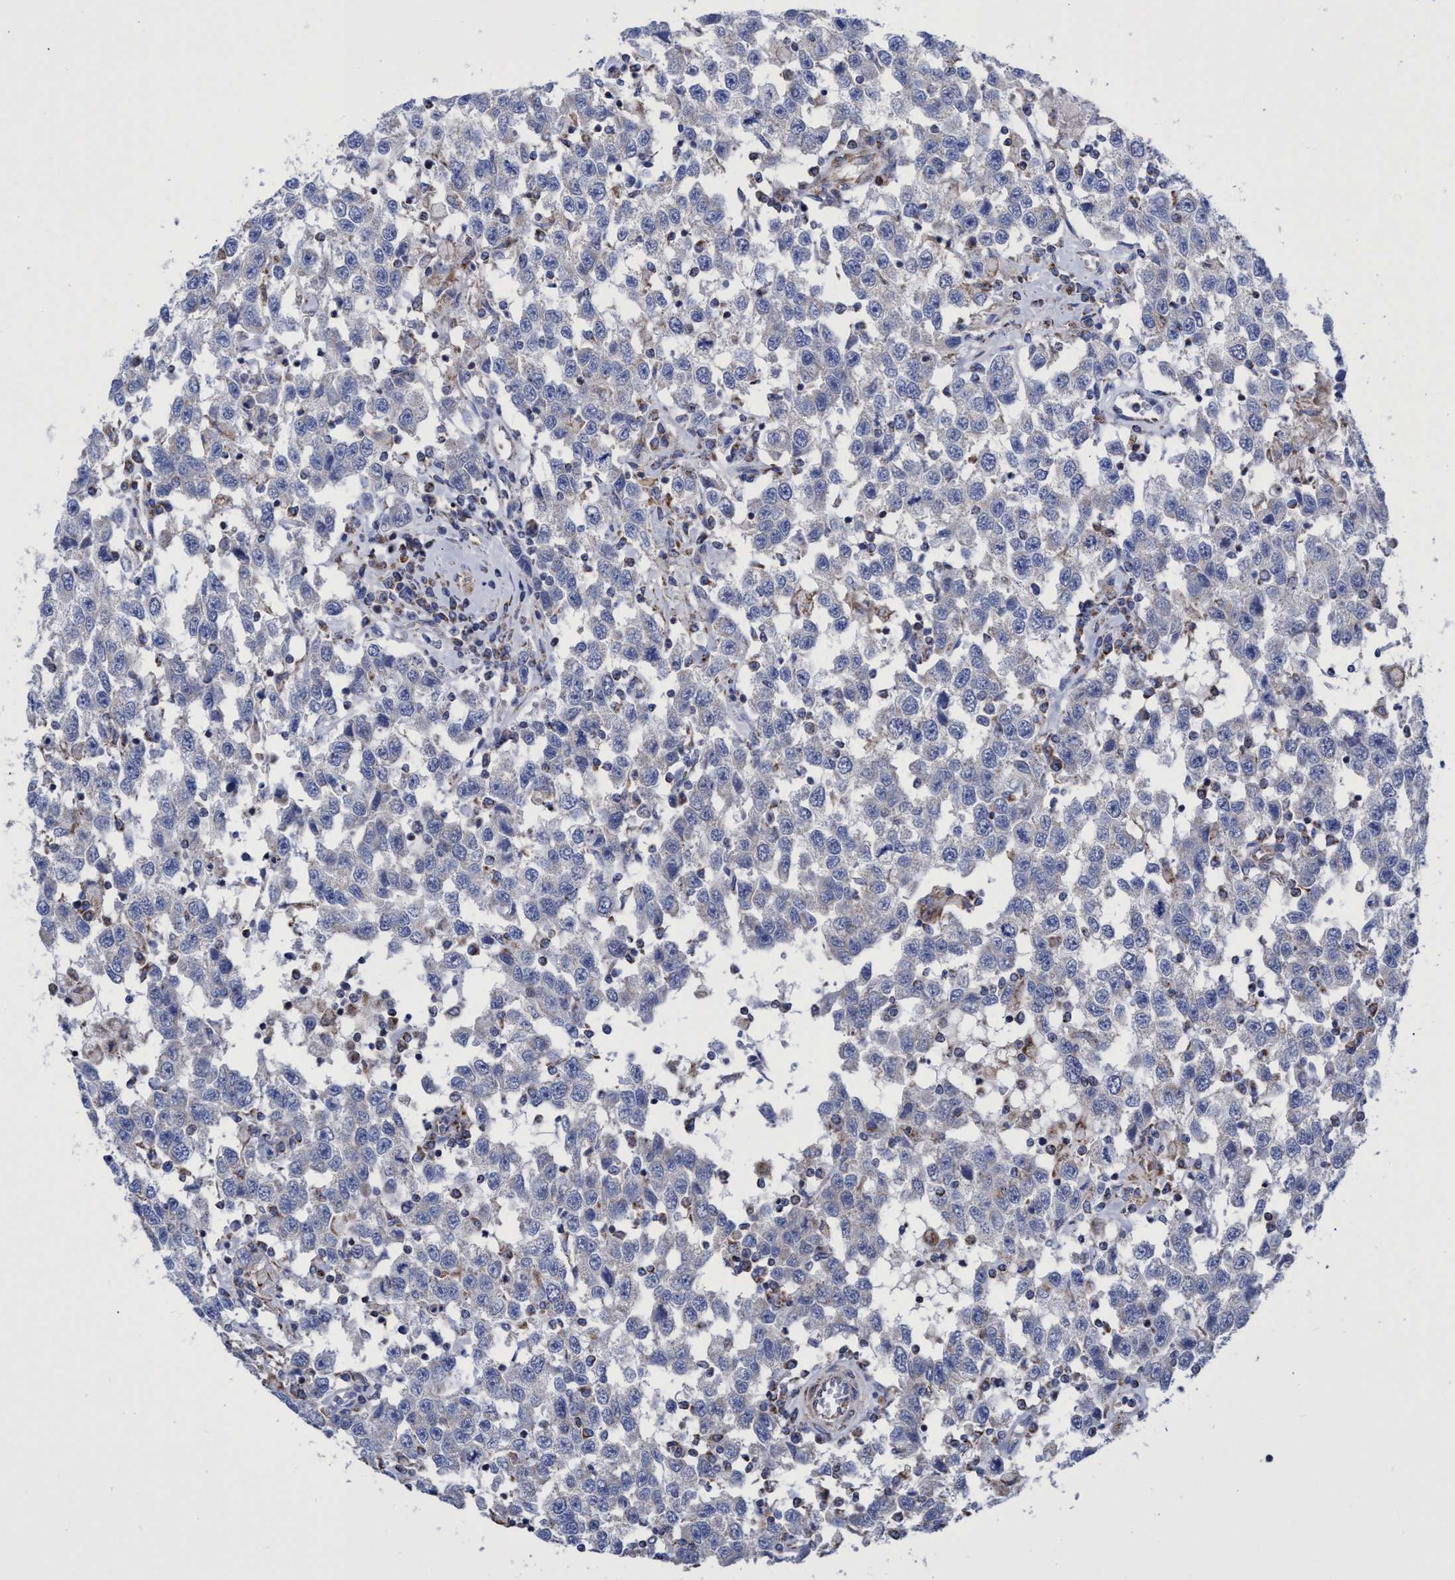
{"staining": {"intensity": "weak", "quantity": "<25%", "location": "cytoplasmic/membranous"}, "tissue": "testis cancer", "cell_type": "Tumor cells", "image_type": "cancer", "snomed": [{"axis": "morphology", "description": "Seminoma, NOS"}, {"axis": "topography", "description": "Testis"}], "caption": "Testis cancer (seminoma) was stained to show a protein in brown. There is no significant positivity in tumor cells. Nuclei are stained in blue.", "gene": "ZNF750", "patient": {"sex": "male", "age": 41}}